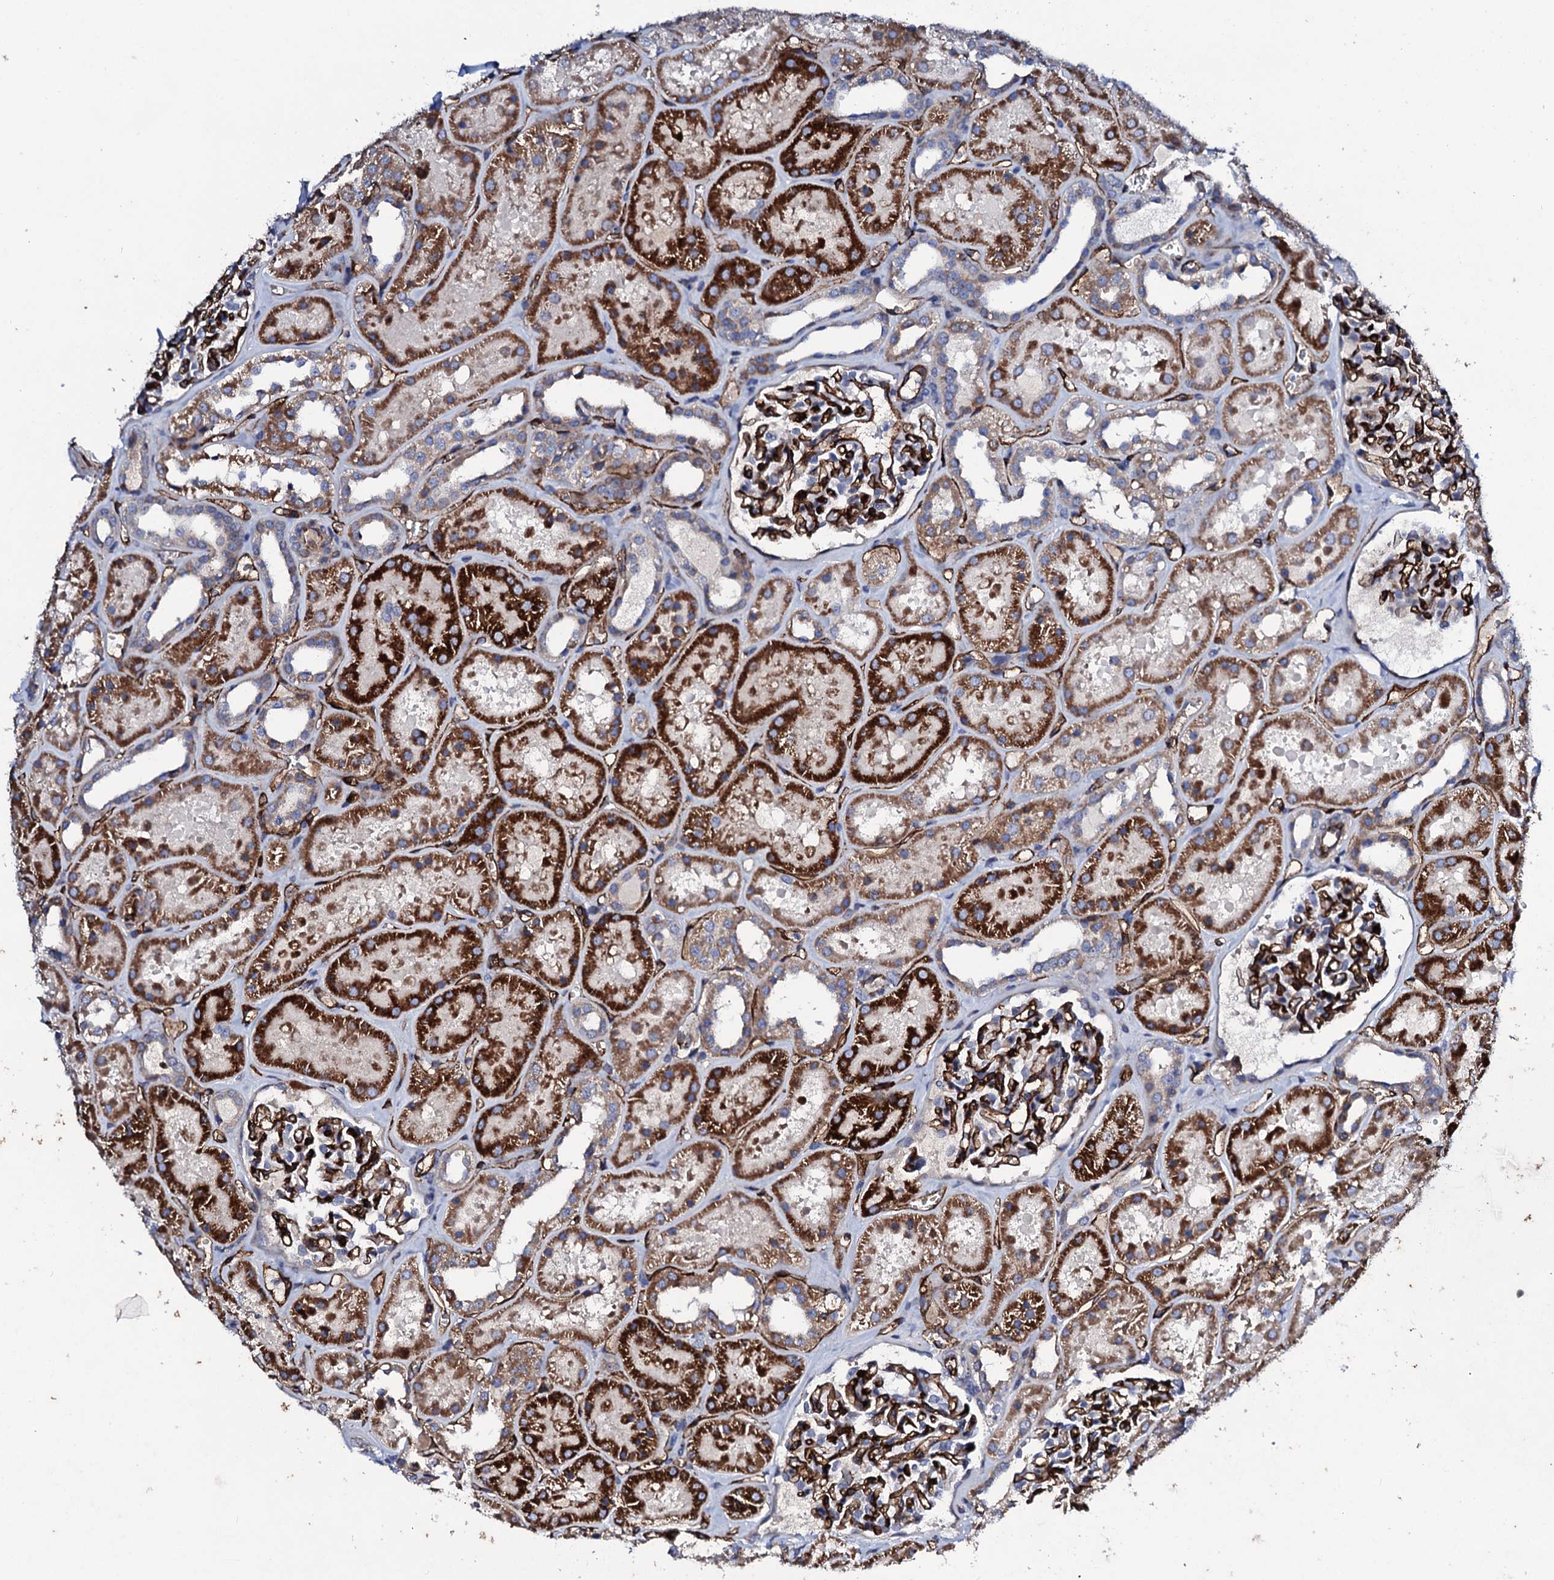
{"staining": {"intensity": "strong", "quantity": "25%-75%", "location": "cytoplasmic/membranous"}, "tissue": "kidney", "cell_type": "Cells in glomeruli", "image_type": "normal", "snomed": [{"axis": "morphology", "description": "Normal tissue, NOS"}, {"axis": "topography", "description": "Kidney"}], "caption": "A high amount of strong cytoplasmic/membranous staining is appreciated in about 25%-75% of cells in glomeruli in normal kidney.", "gene": "DBX1", "patient": {"sex": "female", "age": 41}}